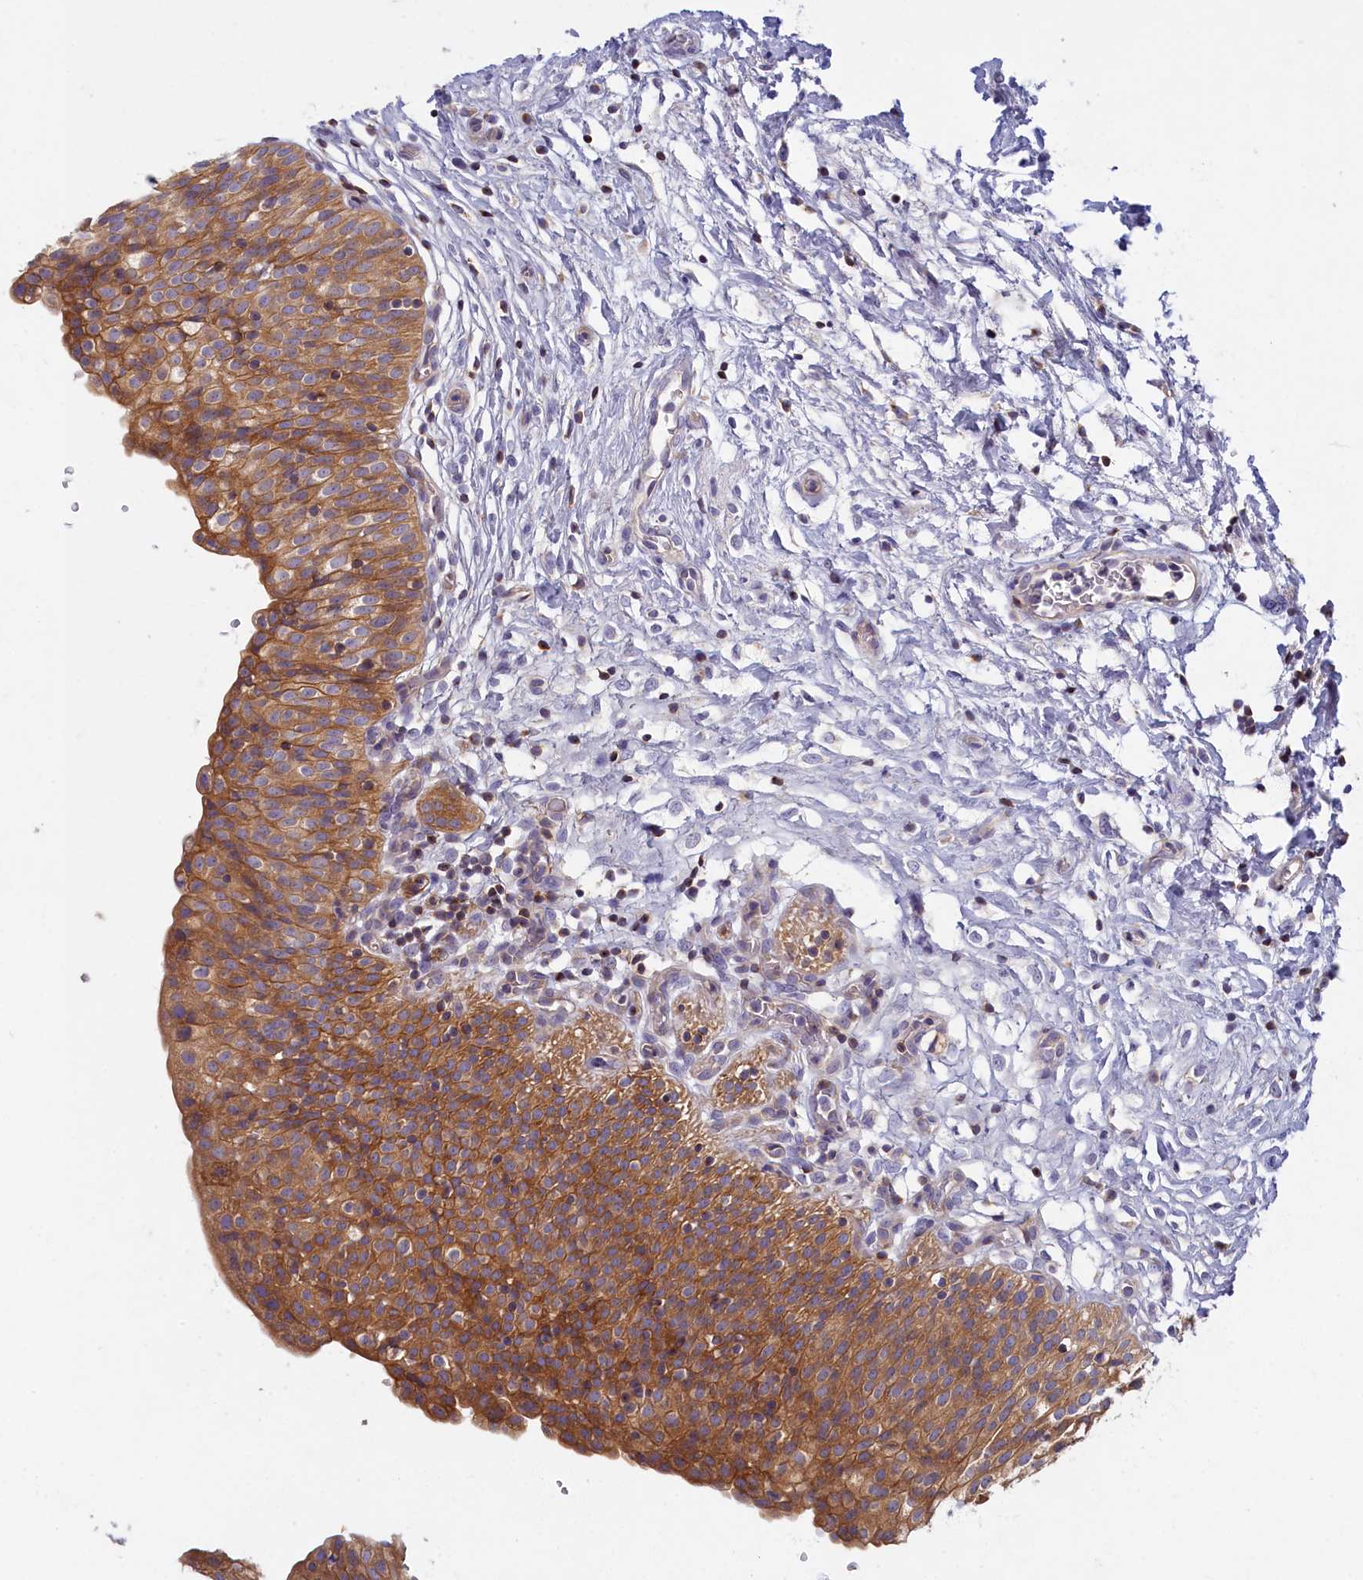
{"staining": {"intensity": "strong", "quantity": ">75%", "location": "cytoplasmic/membranous"}, "tissue": "urinary bladder", "cell_type": "Urothelial cells", "image_type": "normal", "snomed": [{"axis": "morphology", "description": "Normal tissue, NOS"}, {"axis": "topography", "description": "Urinary bladder"}], "caption": "Immunohistochemical staining of normal urinary bladder displays high levels of strong cytoplasmic/membranous staining in approximately >75% of urothelial cells.", "gene": "NOL10", "patient": {"sex": "male", "age": 55}}